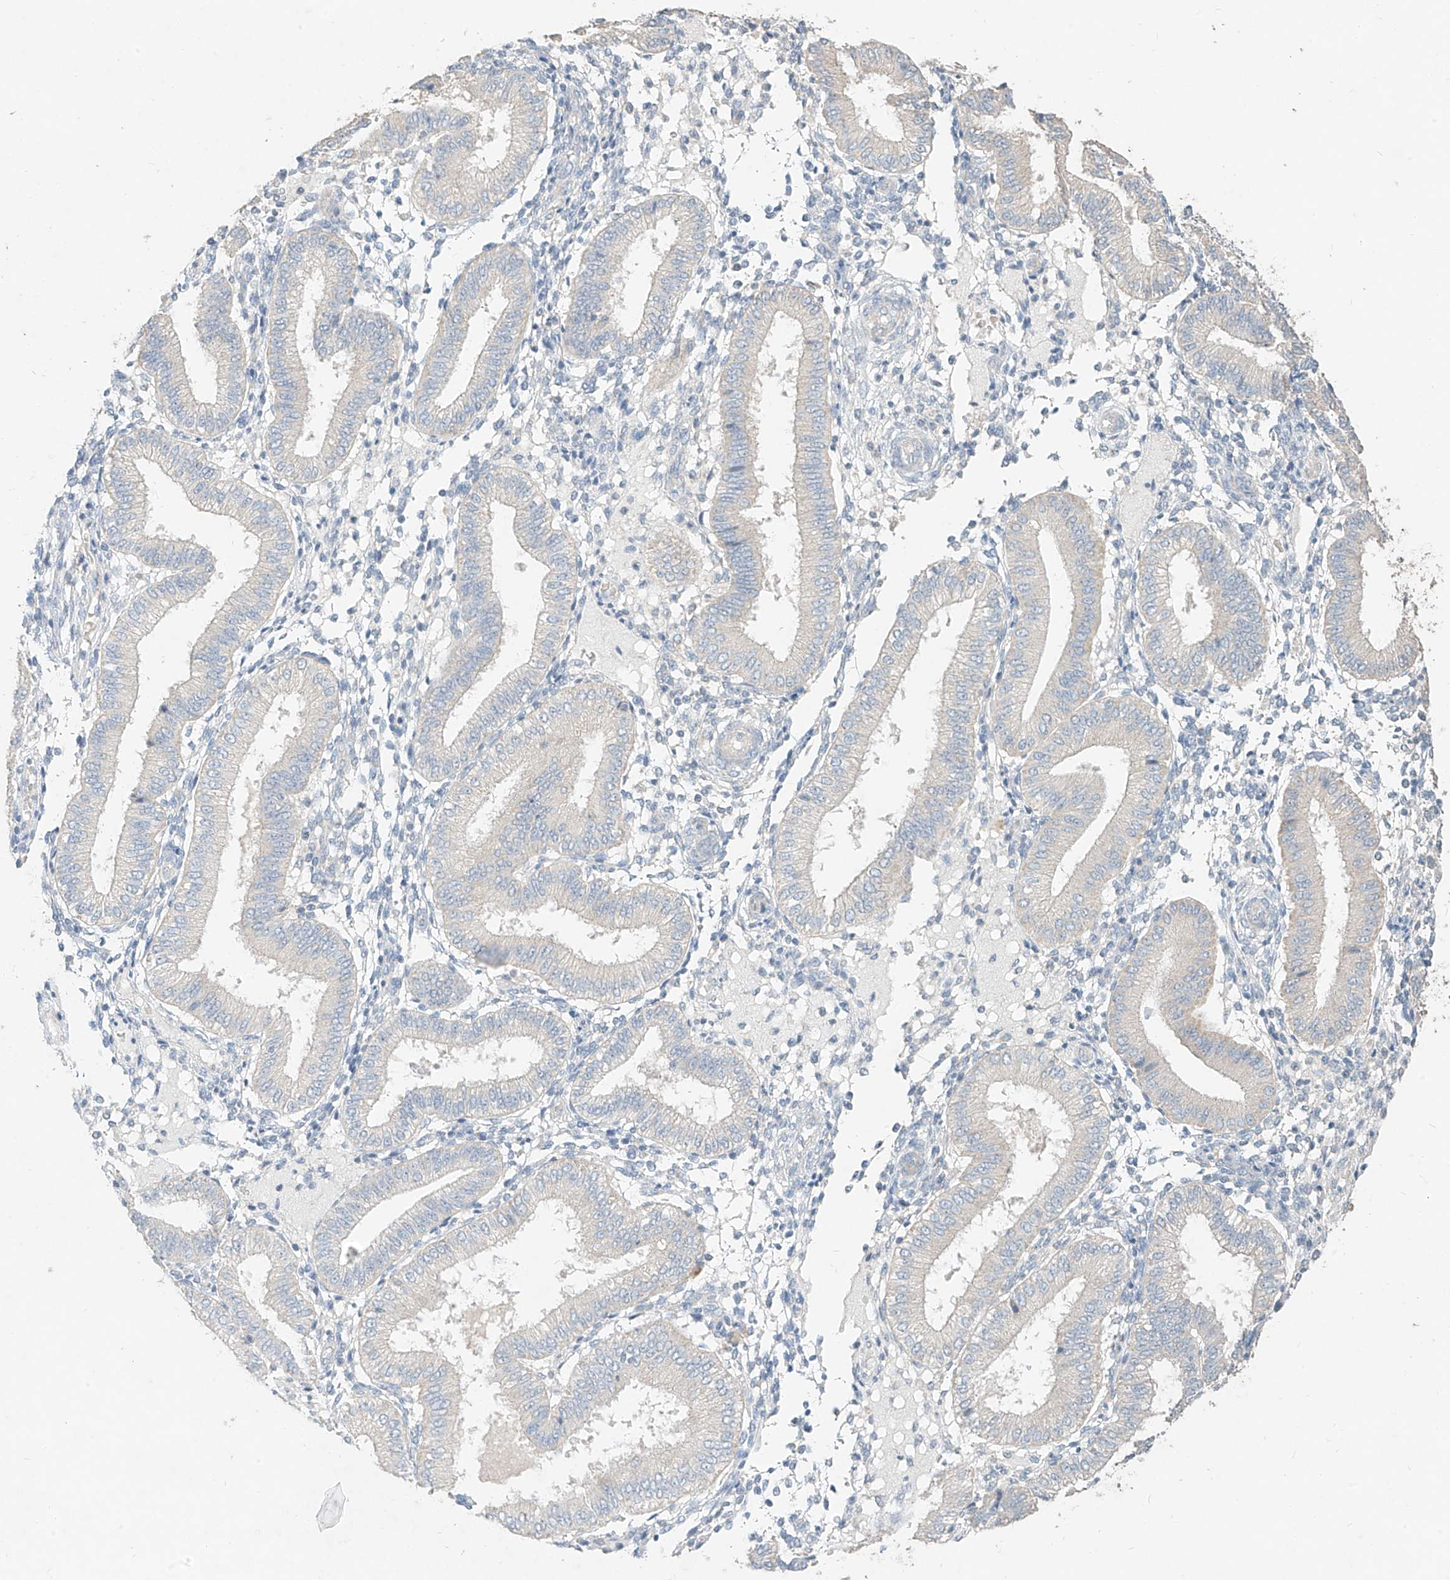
{"staining": {"intensity": "negative", "quantity": "none", "location": "none"}, "tissue": "endometrium", "cell_type": "Cells in endometrial stroma", "image_type": "normal", "snomed": [{"axis": "morphology", "description": "Normal tissue, NOS"}, {"axis": "topography", "description": "Endometrium"}], "caption": "Immunohistochemistry (IHC) of unremarkable human endometrium exhibits no expression in cells in endometrial stroma. (Stains: DAB immunohistochemistry with hematoxylin counter stain, Microscopy: brightfield microscopy at high magnification).", "gene": "ZZEF1", "patient": {"sex": "female", "age": 39}}